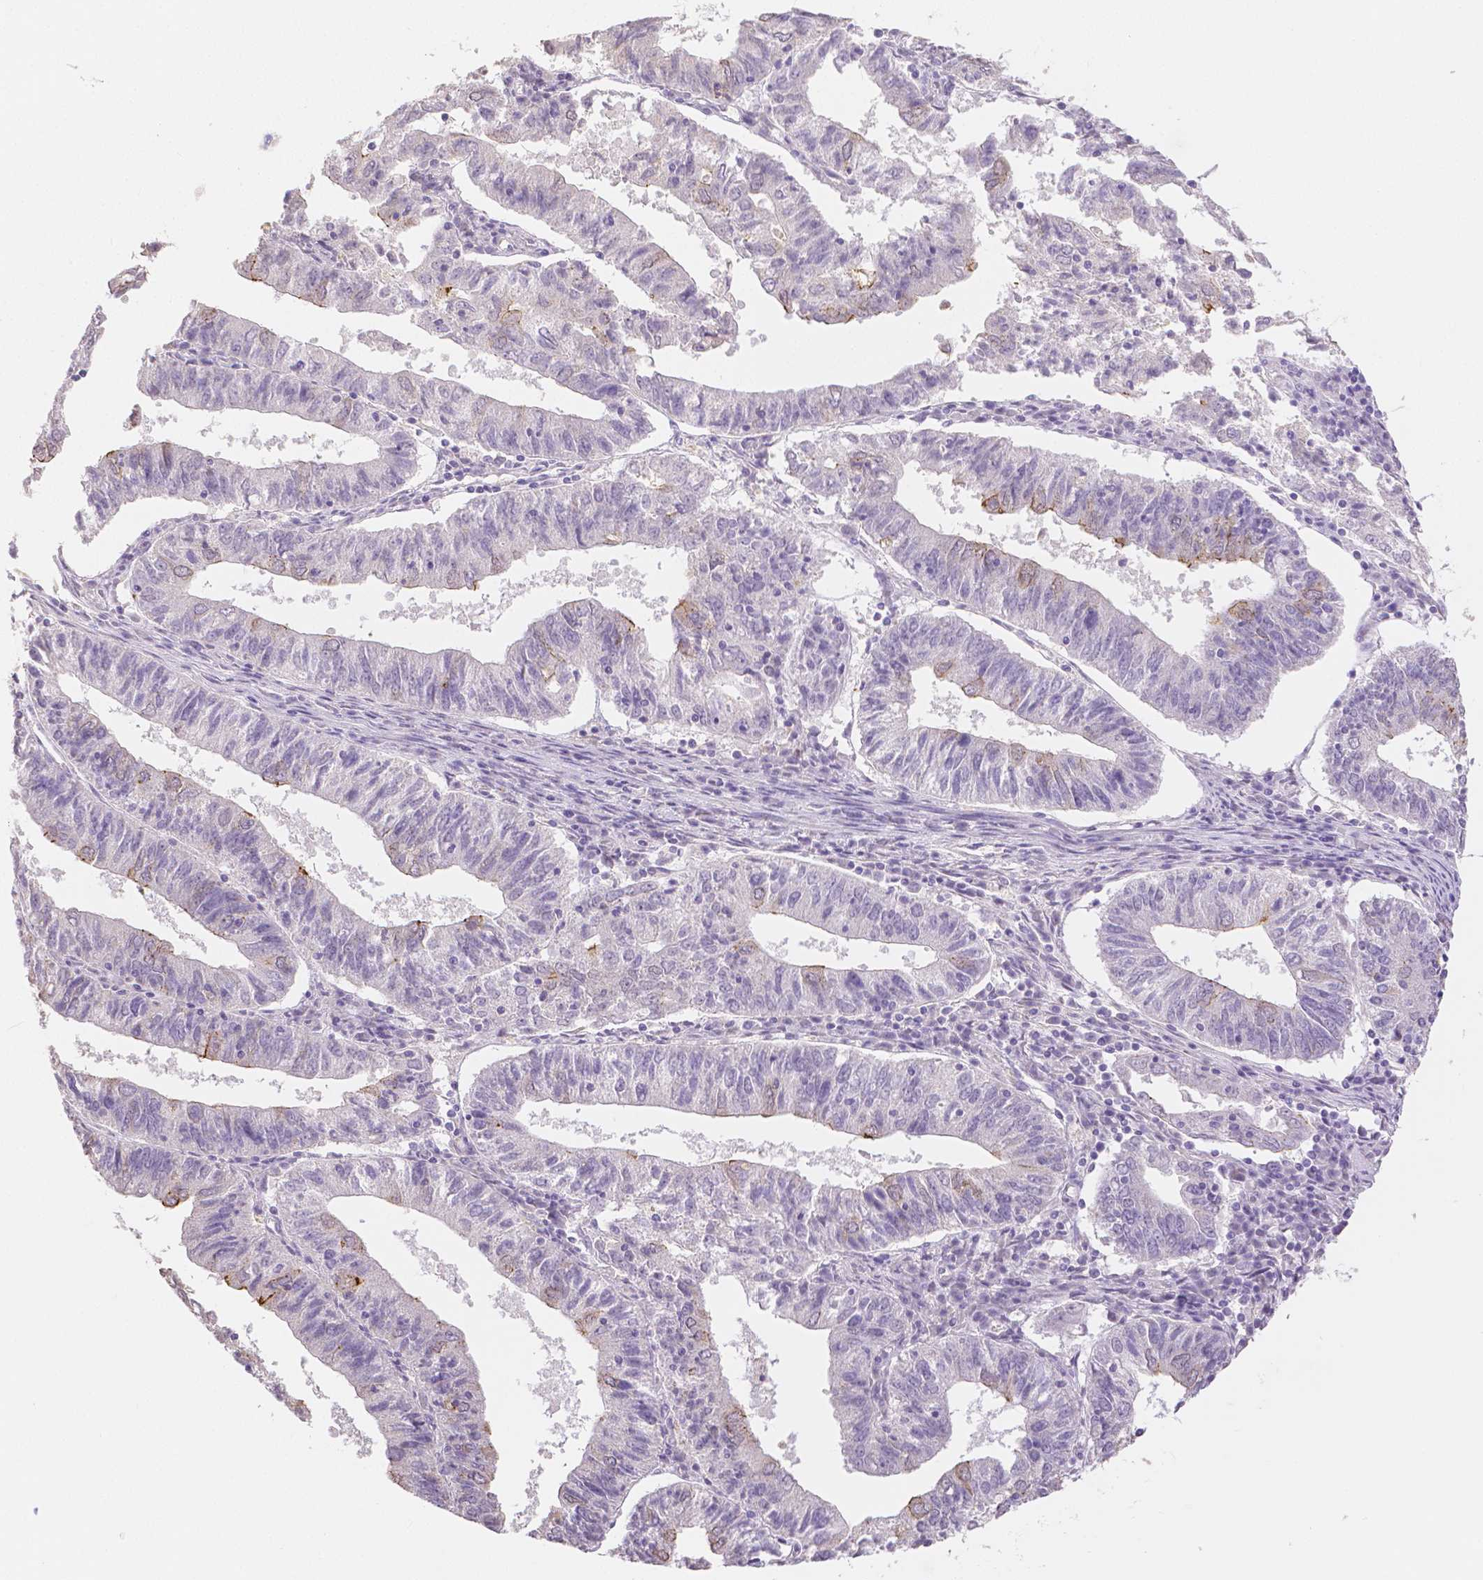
{"staining": {"intensity": "negative", "quantity": "none", "location": "none"}, "tissue": "endometrial cancer", "cell_type": "Tumor cells", "image_type": "cancer", "snomed": [{"axis": "morphology", "description": "Adenocarcinoma, NOS"}, {"axis": "topography", "description": "Endometrium"}], "caption": "A histopathology image of endometrial cancer (adenocarcinoma) stained for a protein reveals no brown staining in tumor cells. (Stains: DAB (3,3'-diaminobenzidine) immunohistochemistry (IHC) with hematoxylin counter stain, Microscopy: brightfield microscopy at high magnification).", "gene": "OCLN", "patient": {"sex": "female", "age": 82}}